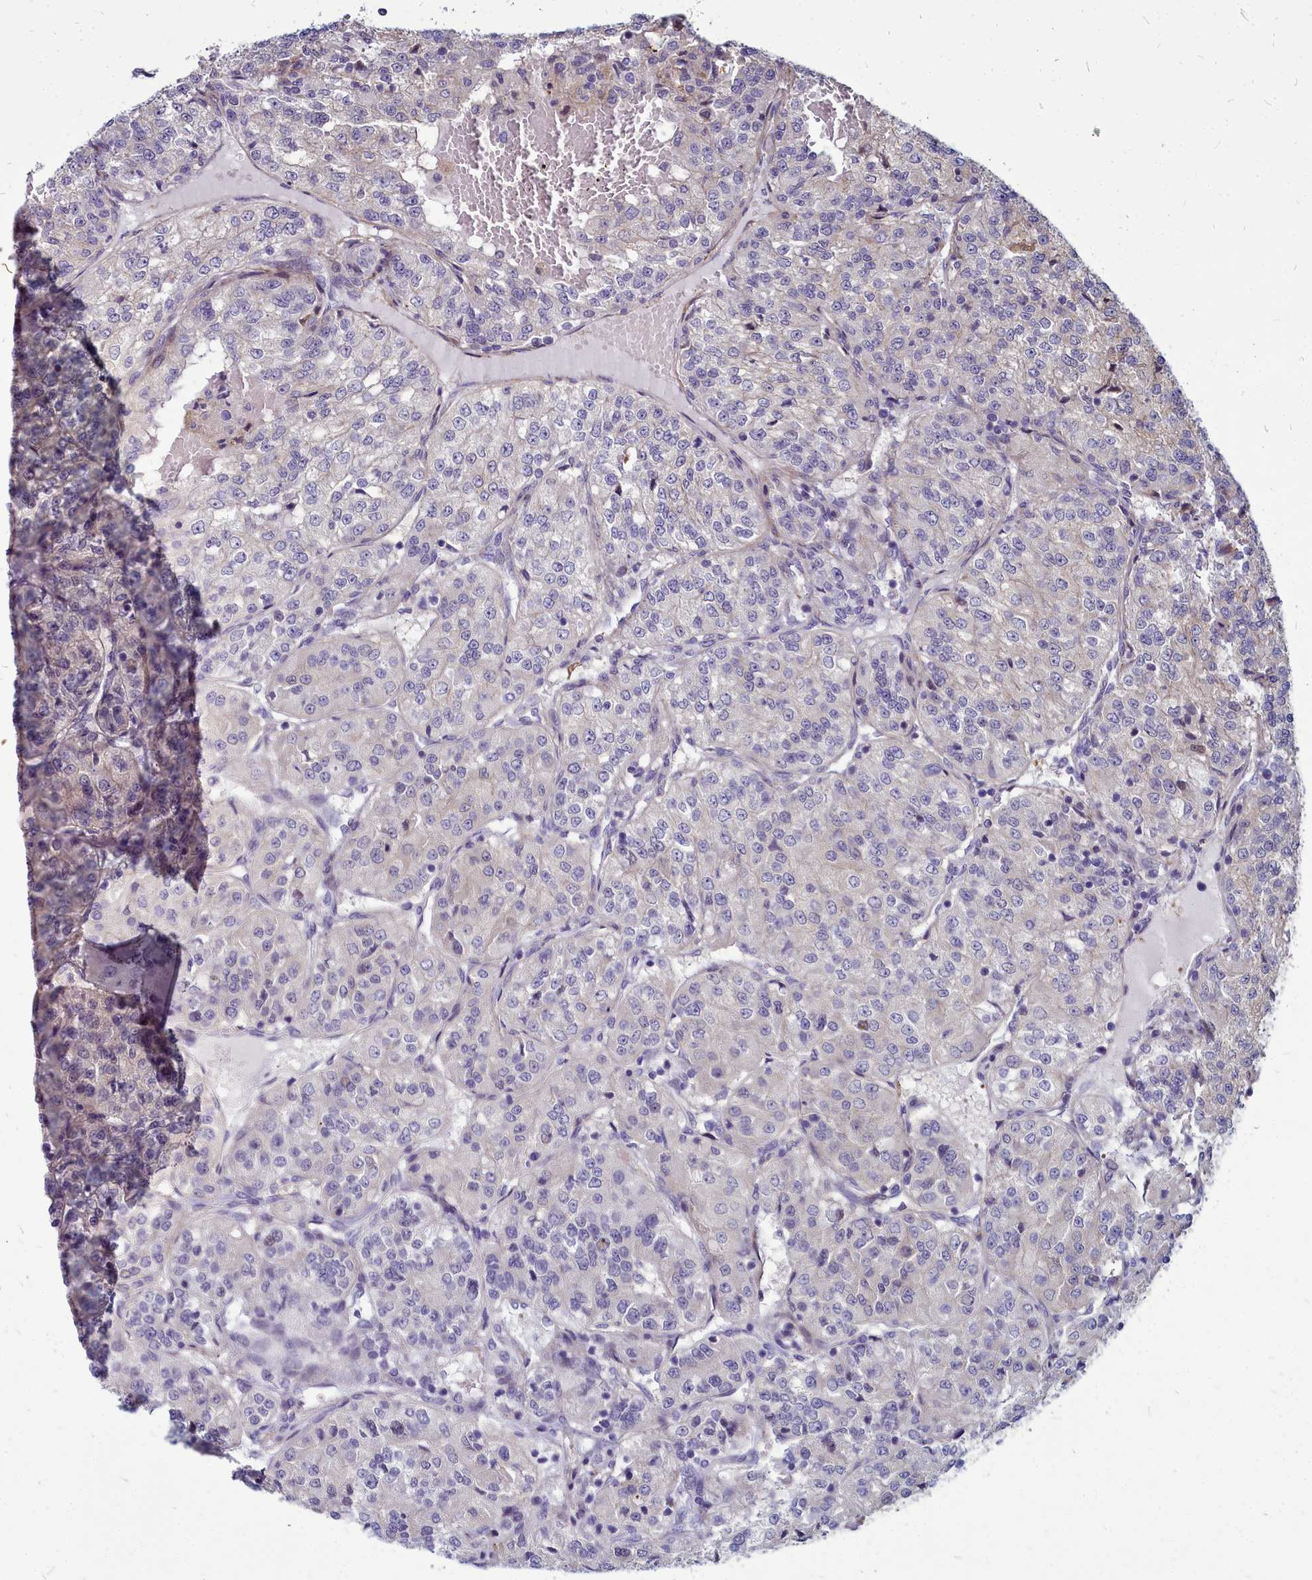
{"staining": {"intensity": "negative", "quantity": "none", "location": "none"}, "tissue": "renal cancer", "cell_type": "Tumor cells", "image_type": "cancer", "snomed": [{"axis": "morphology", "description": "Adenocarcinoma, NOS"}, {"axis": "topography", "description": "Kidney"}], "caption": "The micrograph shows no significant expression in tumor cells of adenocarcinoma (renal).", "gene": "TTC5", "patient": {"sex": "female", "age": 63}}